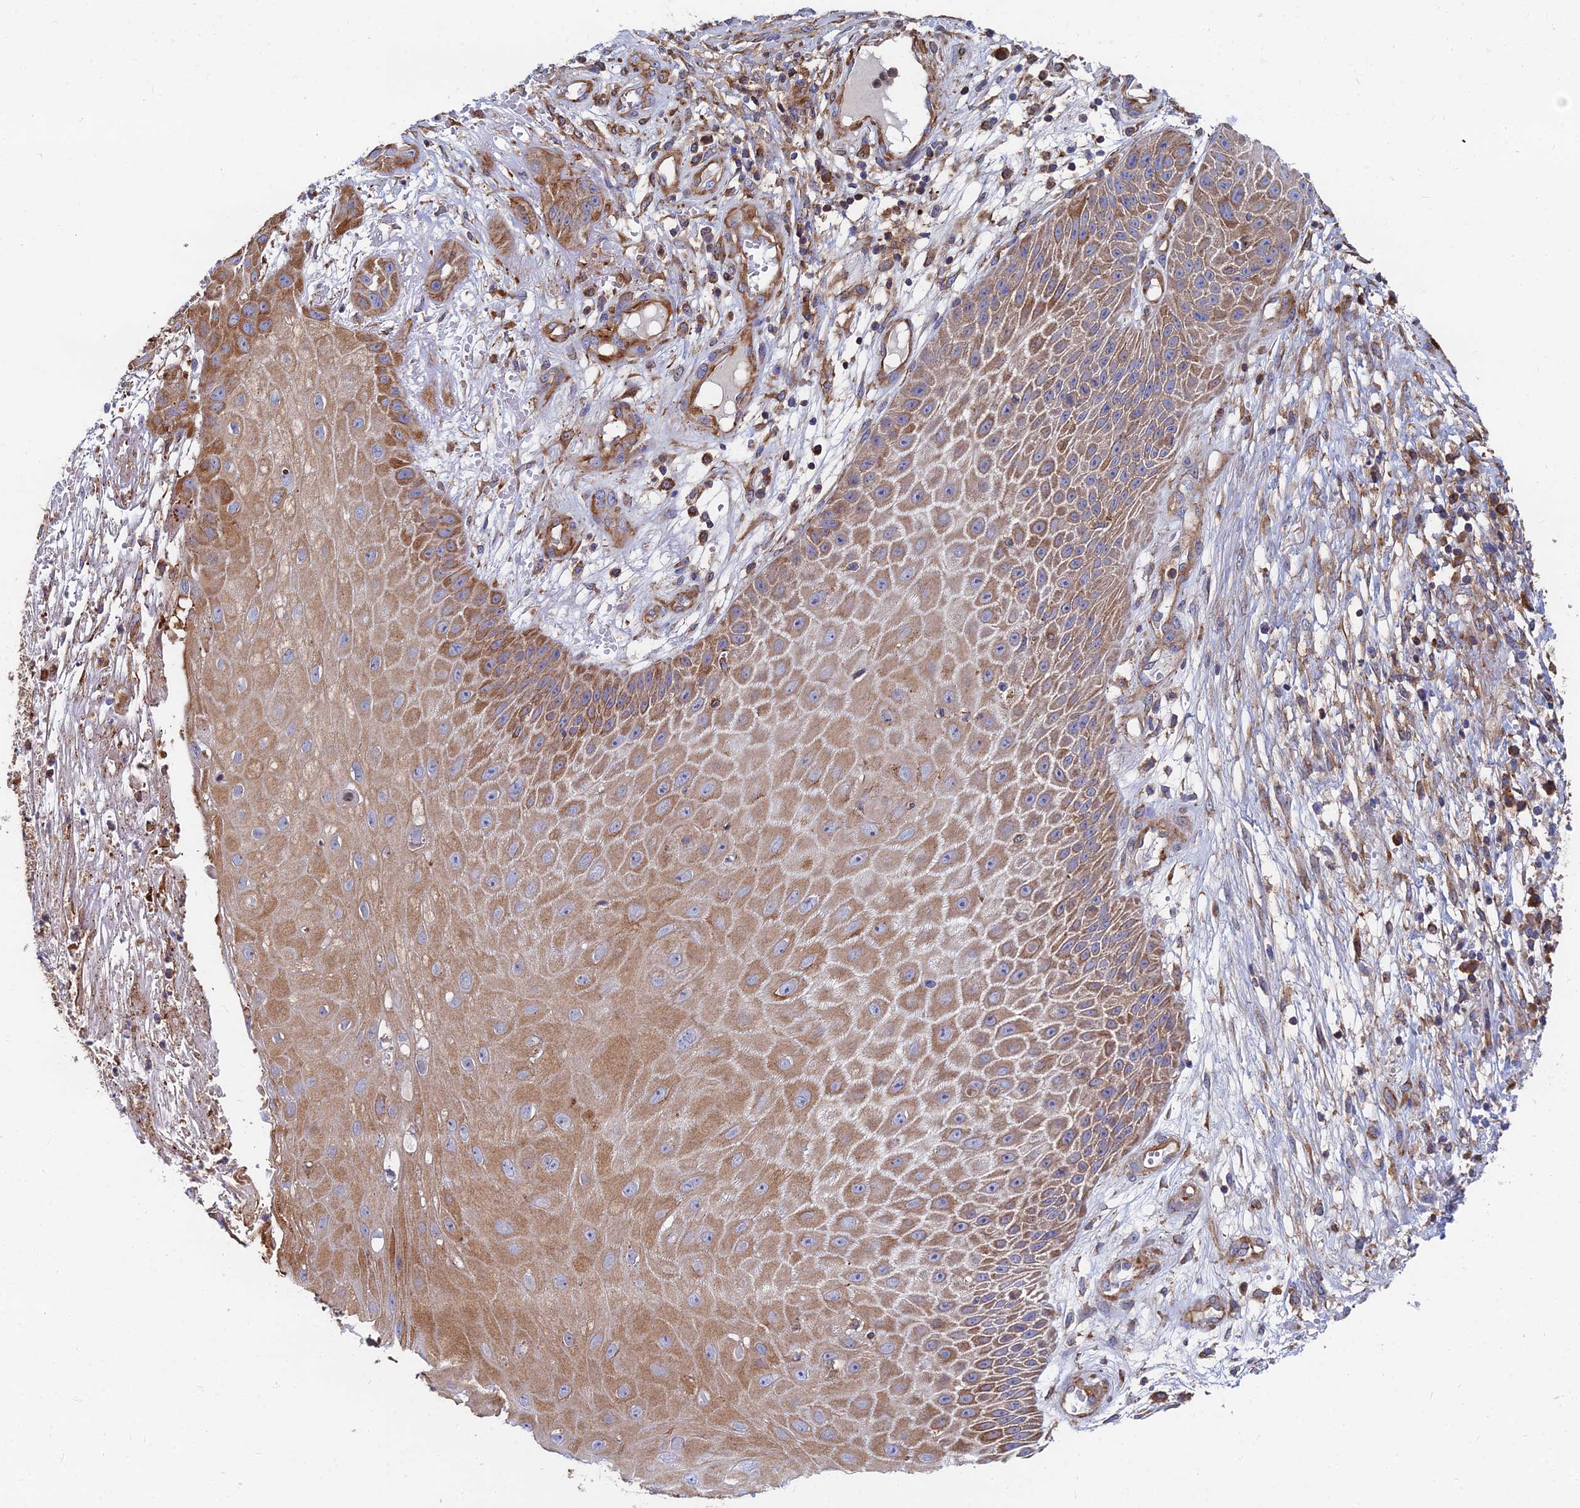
{"staining": {"intensity": "moderate", "quantity": ">75%", "location": "cytoplasmic/membranous"}, "tissue": "skin cancer", "cell_type": "Tumor cells", "image_type": "cancer", "snomed": [{"axis": "morphology", "description": "Squamous cell carcinoma, NOS"}, {"axis": "topography", "description": "Skin"}], "caption": "A photomicrograph showing moderate cytoplasmic/membranous positivity in approximately >75% of tumor cells in squamous cell carcinoma (skin), as visualized by brown immunohistochemical staining.", "gene": "GPR42", "patient": {"sex": "male", "age": 70}}